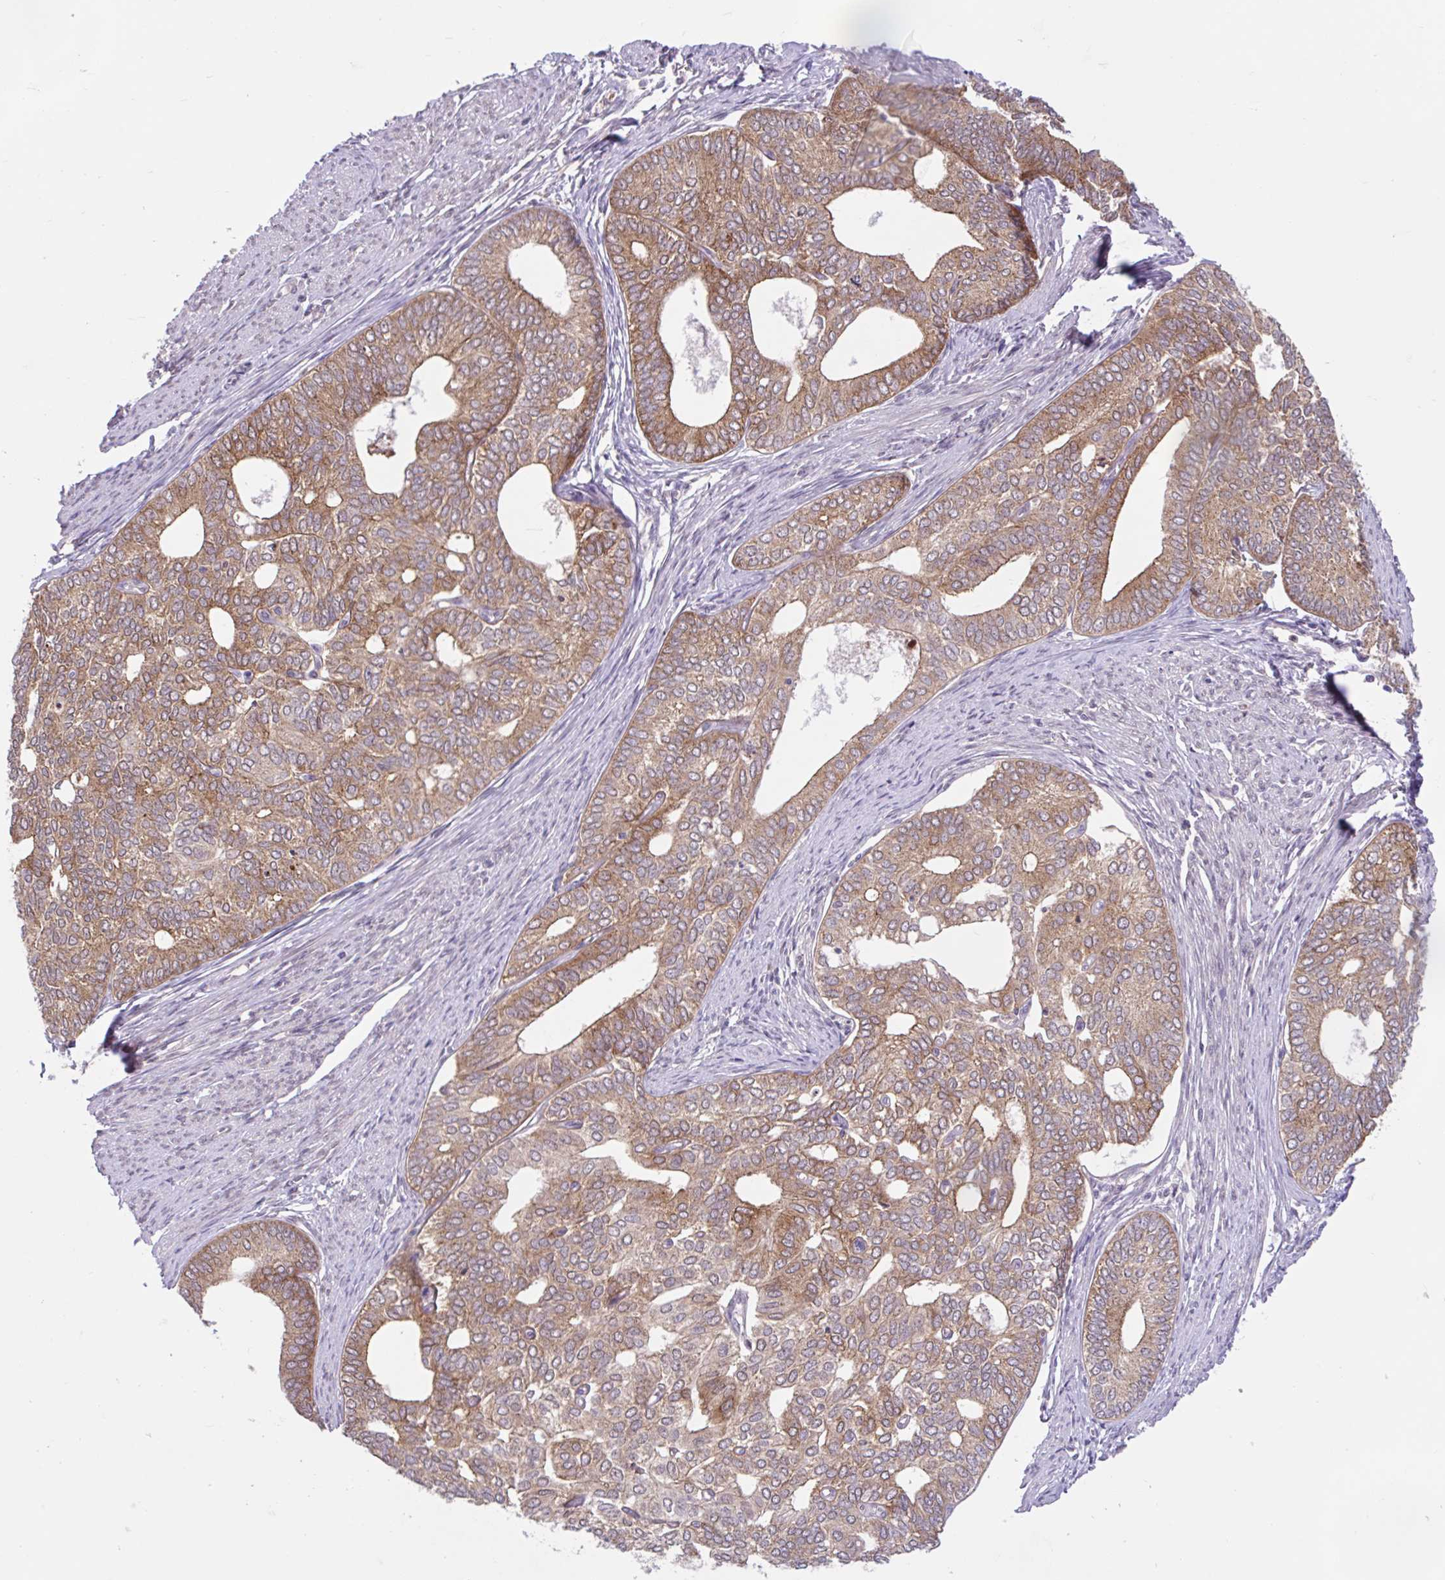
{"staining": {"intensity": "strong", "quantity": "25%-75%", "location": "cytoplasmic/membranous"}, "tissue": "endometrial cancer", "cell_type": "Tumor cells", "image_type": "cancer", "snomed": [{"axis": "morphology", "description": "Adenocarcinoma, NOS"}, {"axis": "topography", "description": "Endometrium"}], "caption": "This is a micrograph of immunohistochemistry (IHC) staining of adenocarcinoma (endometrial), which shows strong expression in the cytoplasmic/membranous of tumor cells.", "gene": "RALBP1", "patient": {"sex": "female", "age": 75}}